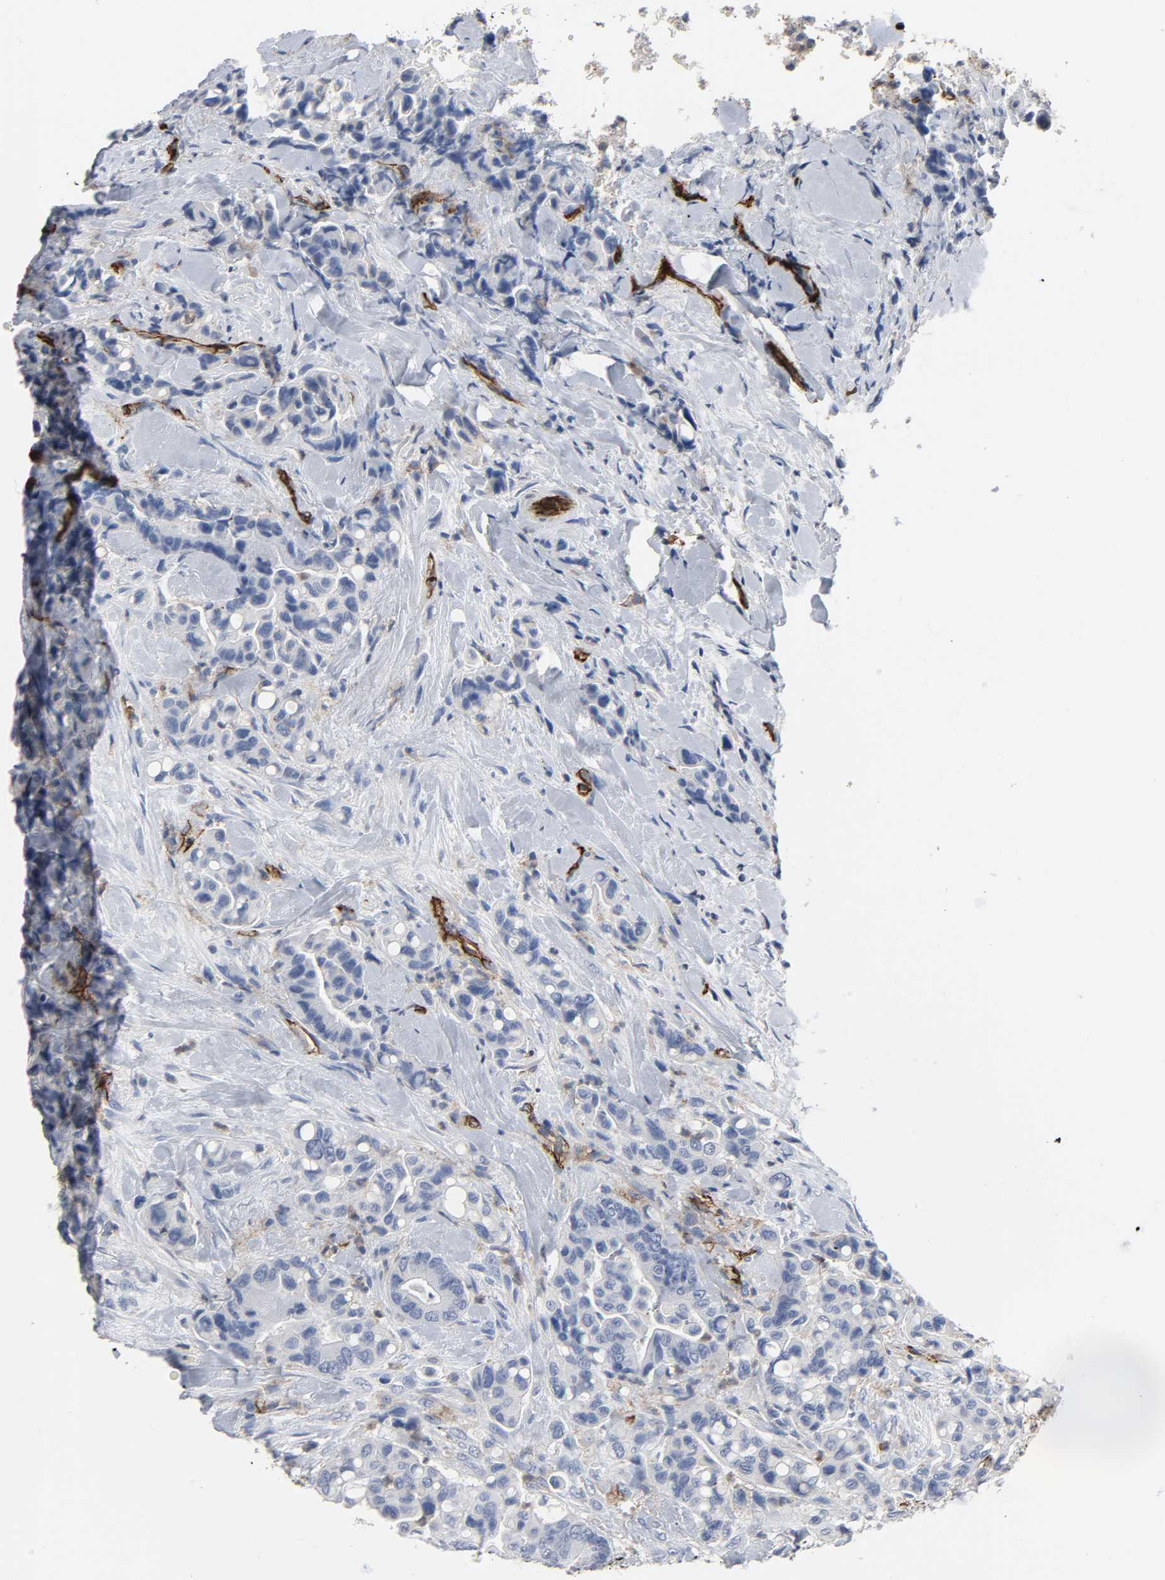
{"staining": {"intensity": "negative", "quantity": "none", "location": "none"}, "tissue": "colorectal cancer", "cell_type": "Tumor cells", "image_type": "cancer", "snomed": [{"axis": "morphology", "description": "Normal tissue, NOS"}, {"axis": "morphology", "description": "Adenocarcinoma, NOS"}, {"axis": "topography", "description": "Colon"}], "caption": "Tumor cells show no significant staining in colorectal cancer.", "gene": "PECAM1", "patient": {"sex": "male", "age": 82}}